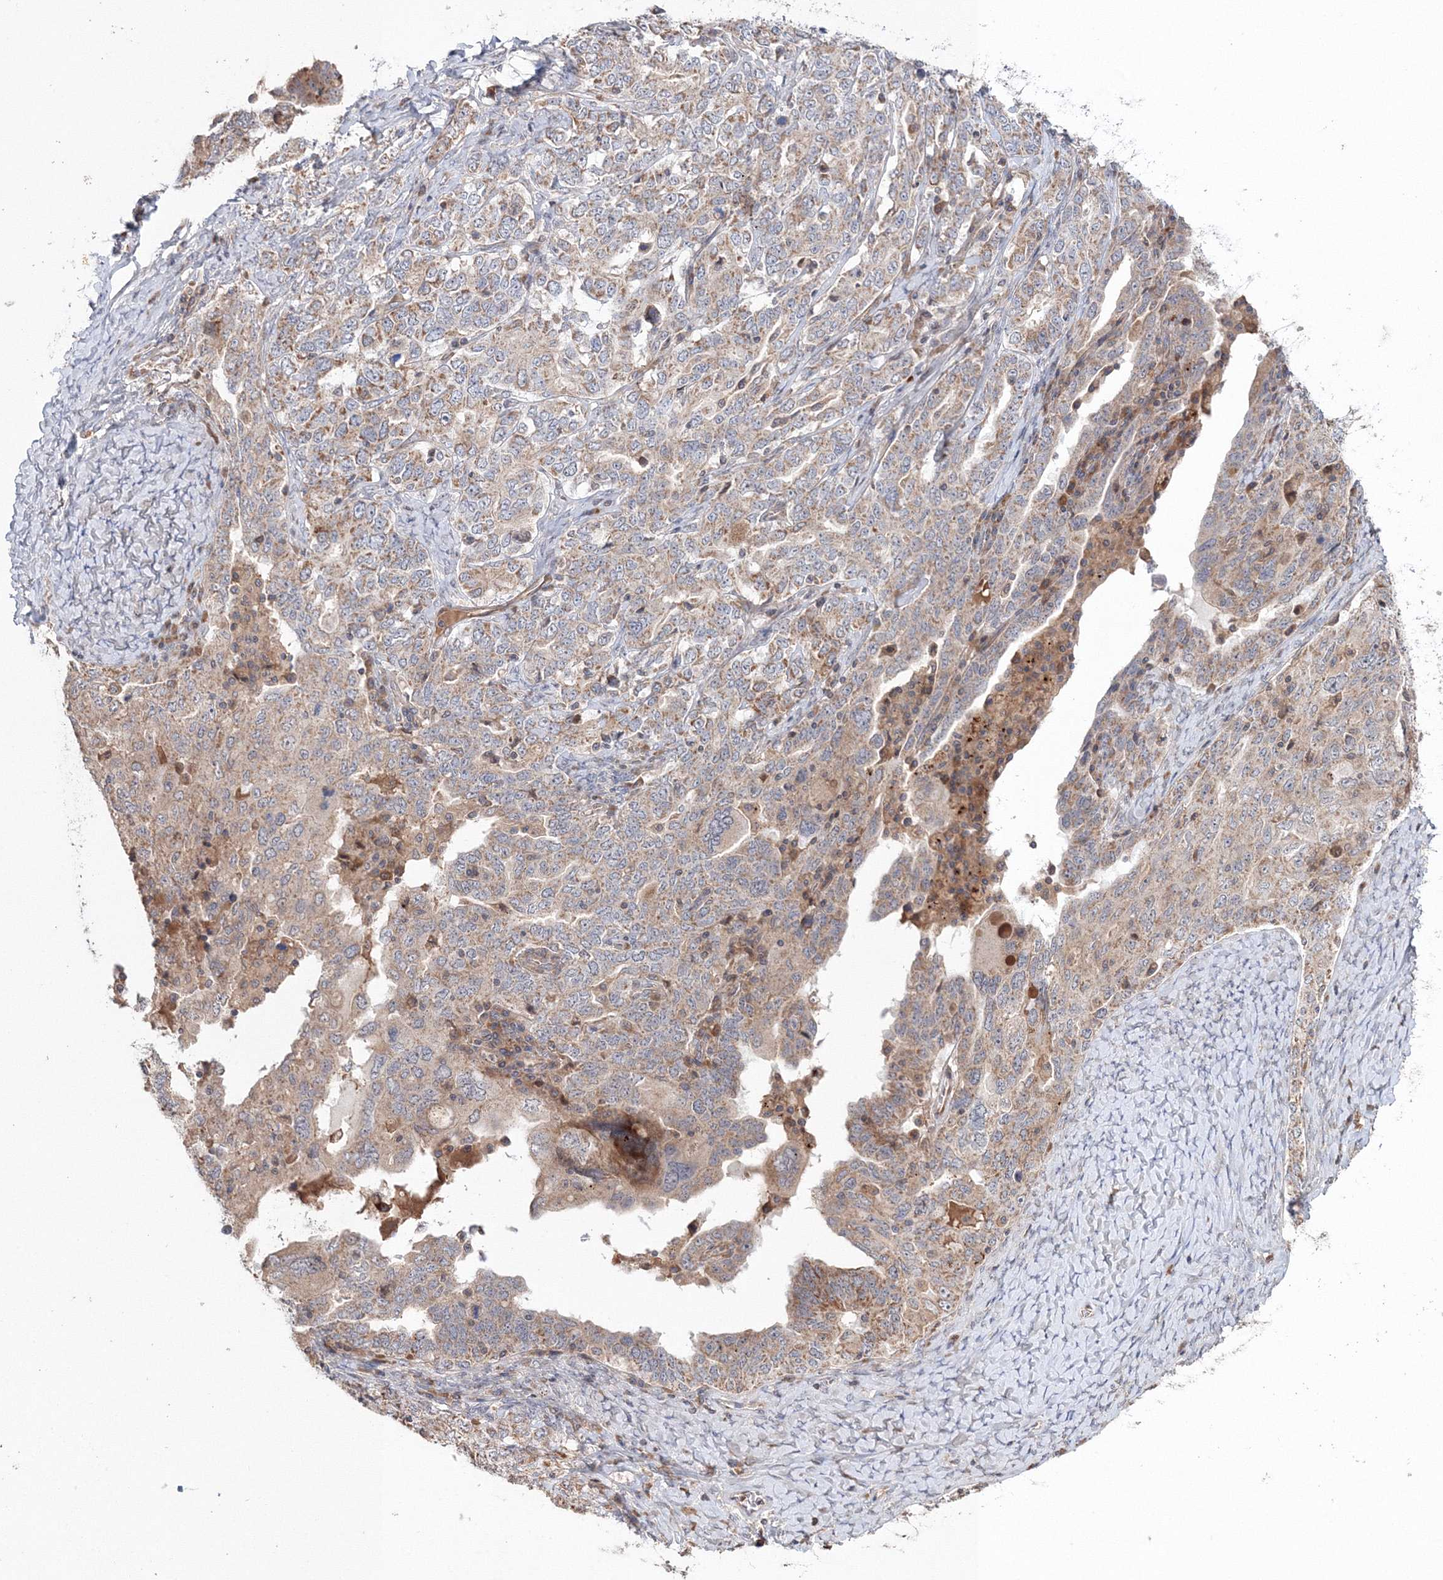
{"staining": {"intensity": "moderate", "quantity": ">75%", "location": "cytoplasmic/membranous"}, "tissue": "ovarian cancer", "cell_type": "Tumor cells", "image_type": "cancer", "snomed": [{"axis": "morphology", "description": "Carcinoma, endometroid"}, {"axis": "topography", "description": "Ovary"}], "caption": "Immunohistochemical staining of human ovarian cancer (endometroid carcinoma) displays medium levels of moderate cytoplasmic/membranous staining in approximately >75% of tumor cells. (DAB (3,3'-diaminobenzidine) IHC, brown staining for protein, blue staining for nuclei).", "gene": "NOA1", "patient": {"sex": "female", "age": 62}}